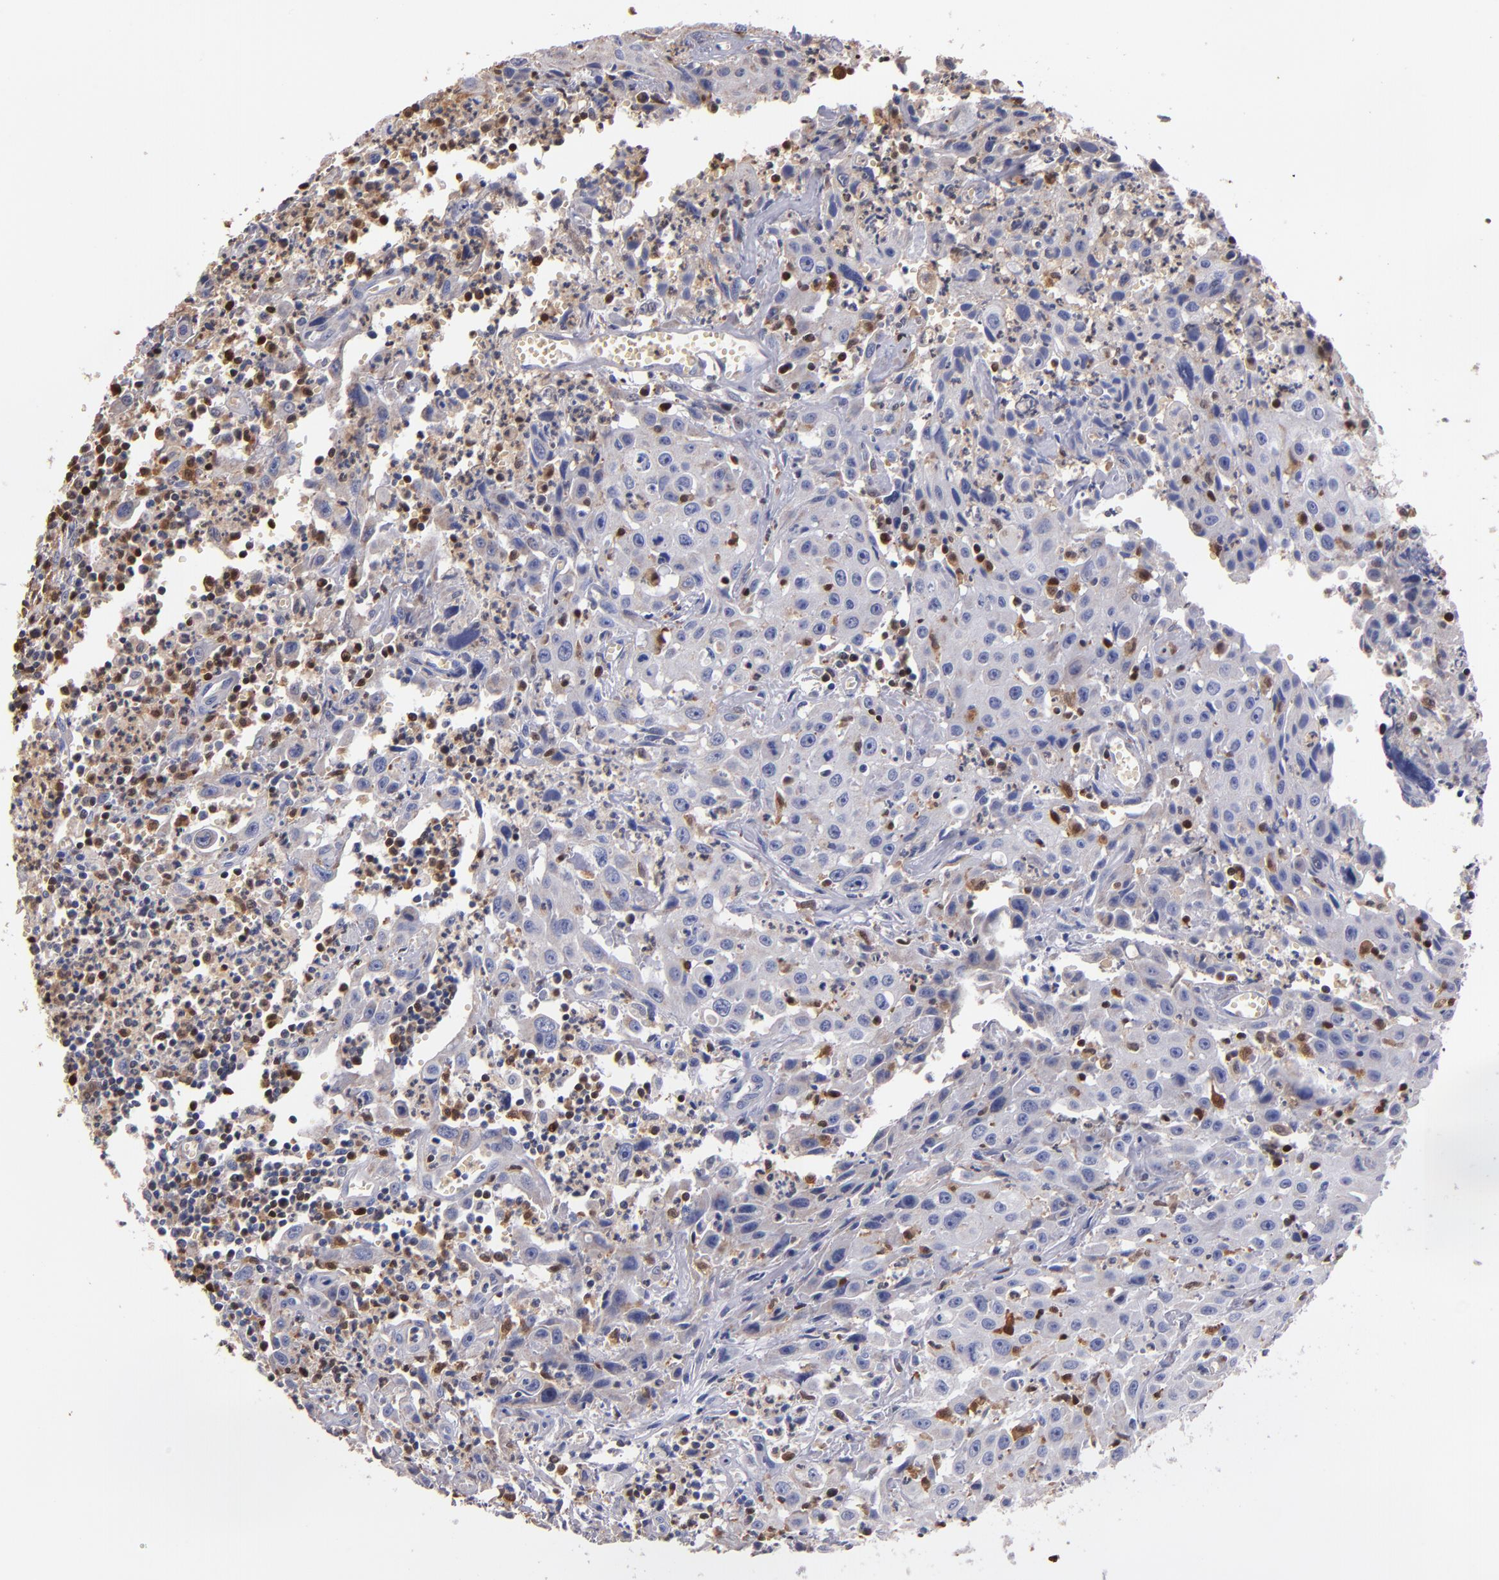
{"staining": {"intensity": "negative", "quantity": "none", "location": "none"}, "tissue": "urothelial cancer", "cell_type": "Tumor cells", "image_type": "cancer", "snomed": [{"axis": "morphology", "description": "Urothelial carcinoma, High grade"}, {"axis": "topography", "description": "Urinary bladder"}], "caption": "This is an immunohistochemistry photomicrograph of urothelial cancer. There is no staining in tumor cells.", "gene": "S100A4", "patient": {"sex": "male", "age": 66}}